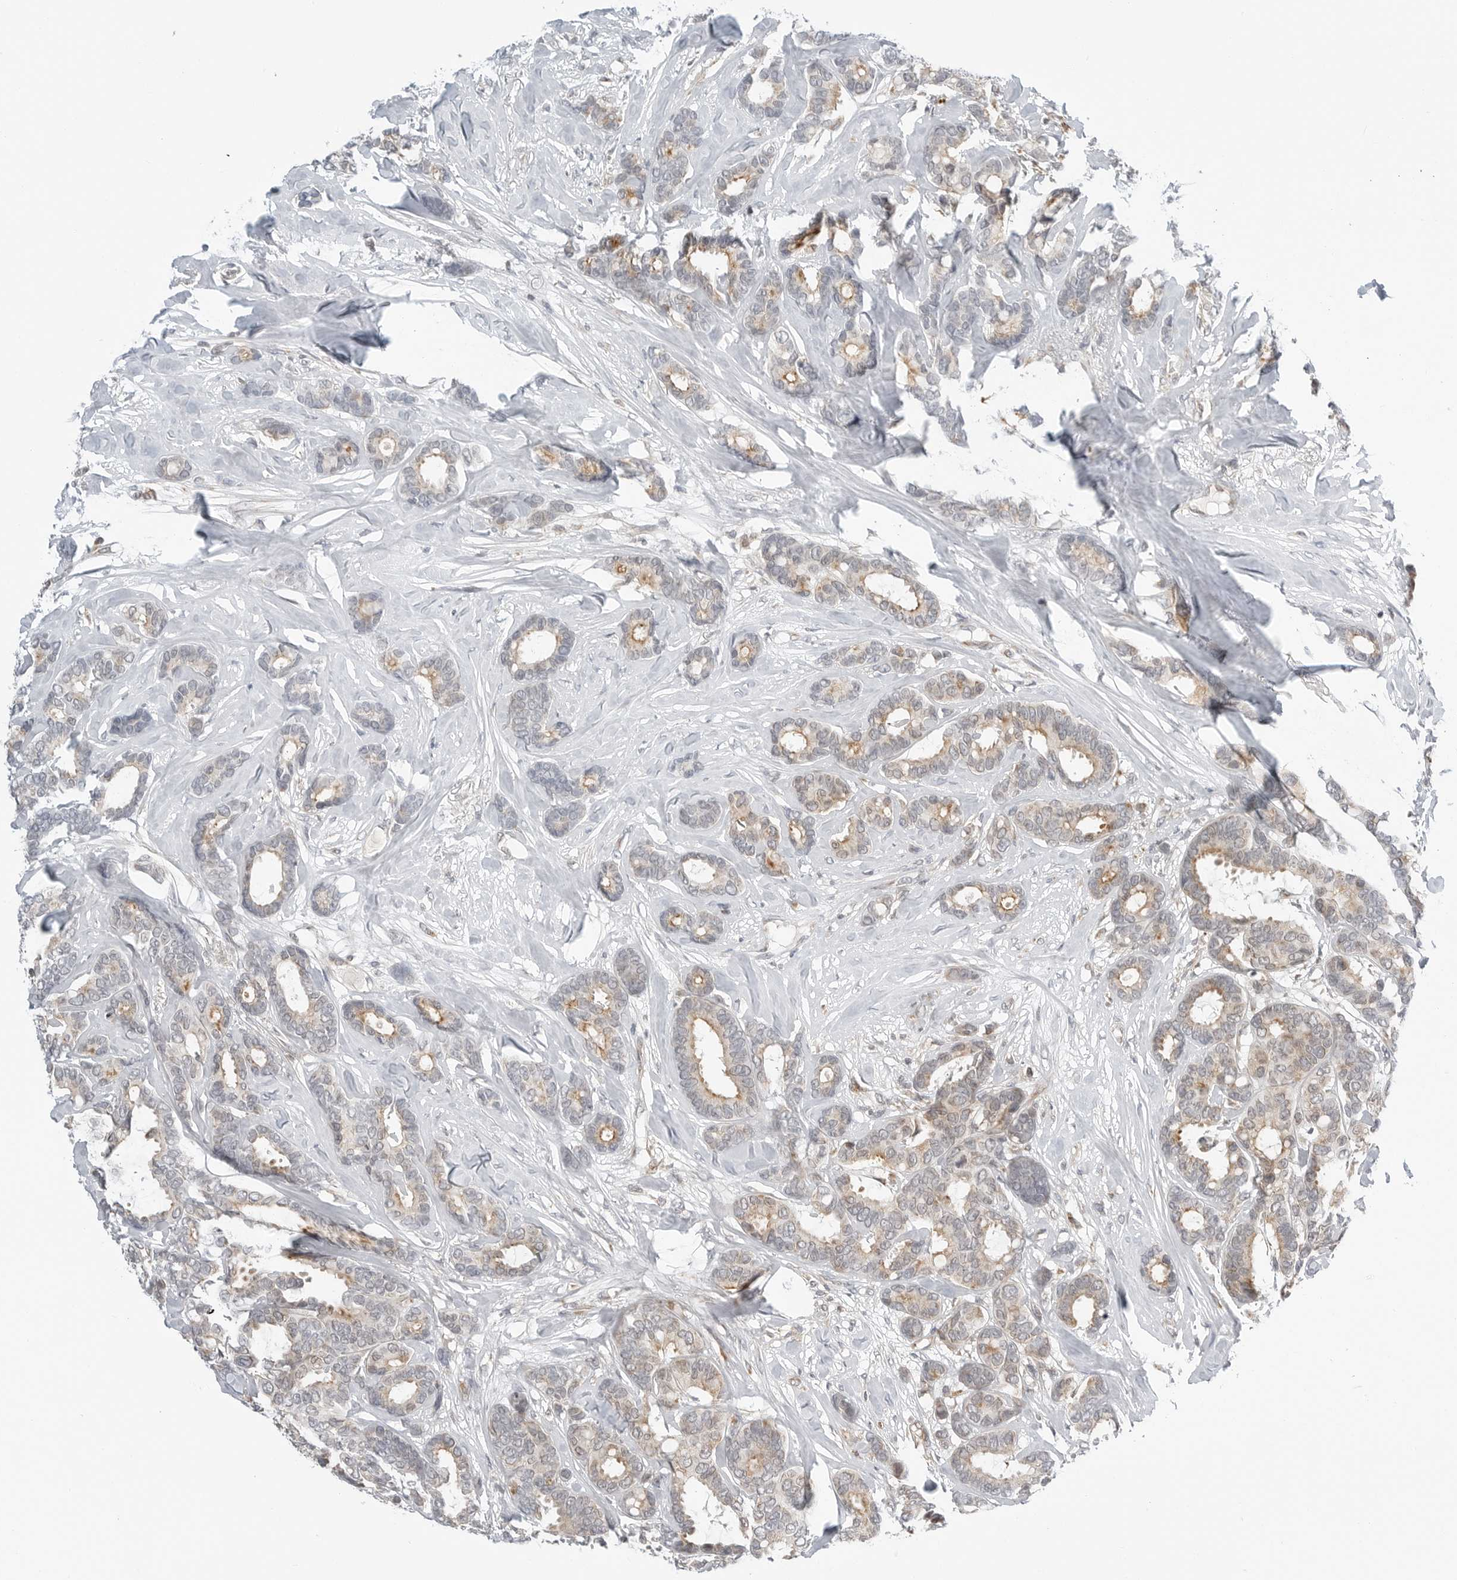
{"staining": {"intensity": "weak", "quantity": "25%-75%", "location": "cytoplasmic/membranous"}, "tissue": "breast cancer", "cell_type": "Tumor cells", "image_type": "cancer", "snomed": [{"axis": "morphology", "description": "Duct carcinoma"}, {"axis": "topography", "description": "Breast"}], "caption": "Immunohistochemical staining of human breast cancer (invasive ductal carcinoma) displays low levels of weak cytoplasmic/membranous protein positivity in approximately 25%-75% of tumor cells.", "gene": "PEX2", "patient": {"sex": "female", "age": 87}}